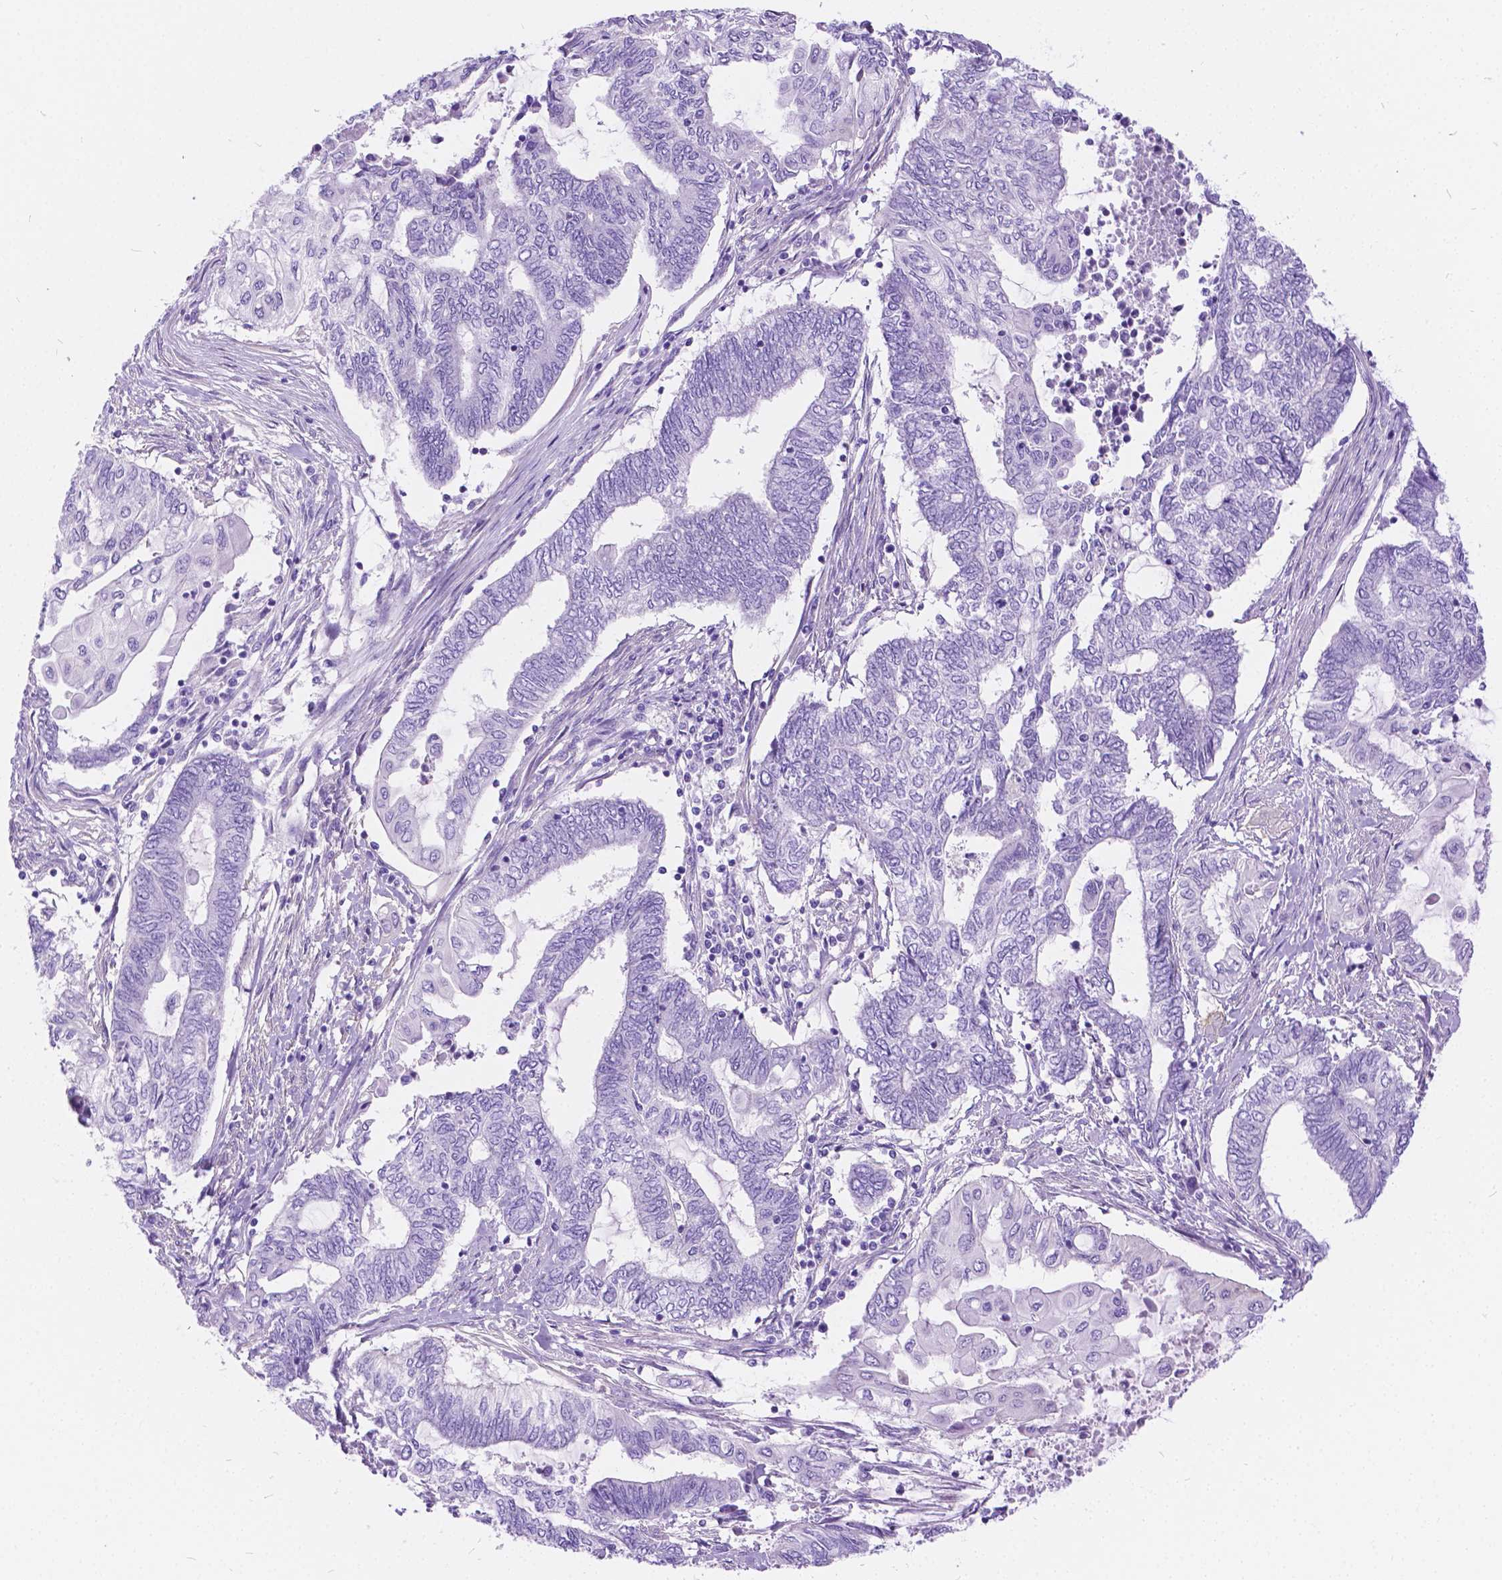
{"staining": {"intensity": "negative", "quantity": "none", "location": "none"}, "tissue": "endometrial cancer", "cell_type": "Tumor cells", "image_type": "cancer", "snomed": [{"axis": "morphology", "description": "Adenocarcinoma, NOS"}, {"axis": "topography", "description": "Uterus"}, {"axis": "topography", "description": "Endometrium"}], "caption": "The micrograph shows no significant staining in tumor cells of endometrial cancer.", "gene": "CHRM1", "patient": {"sex": "female", "age": 70}}